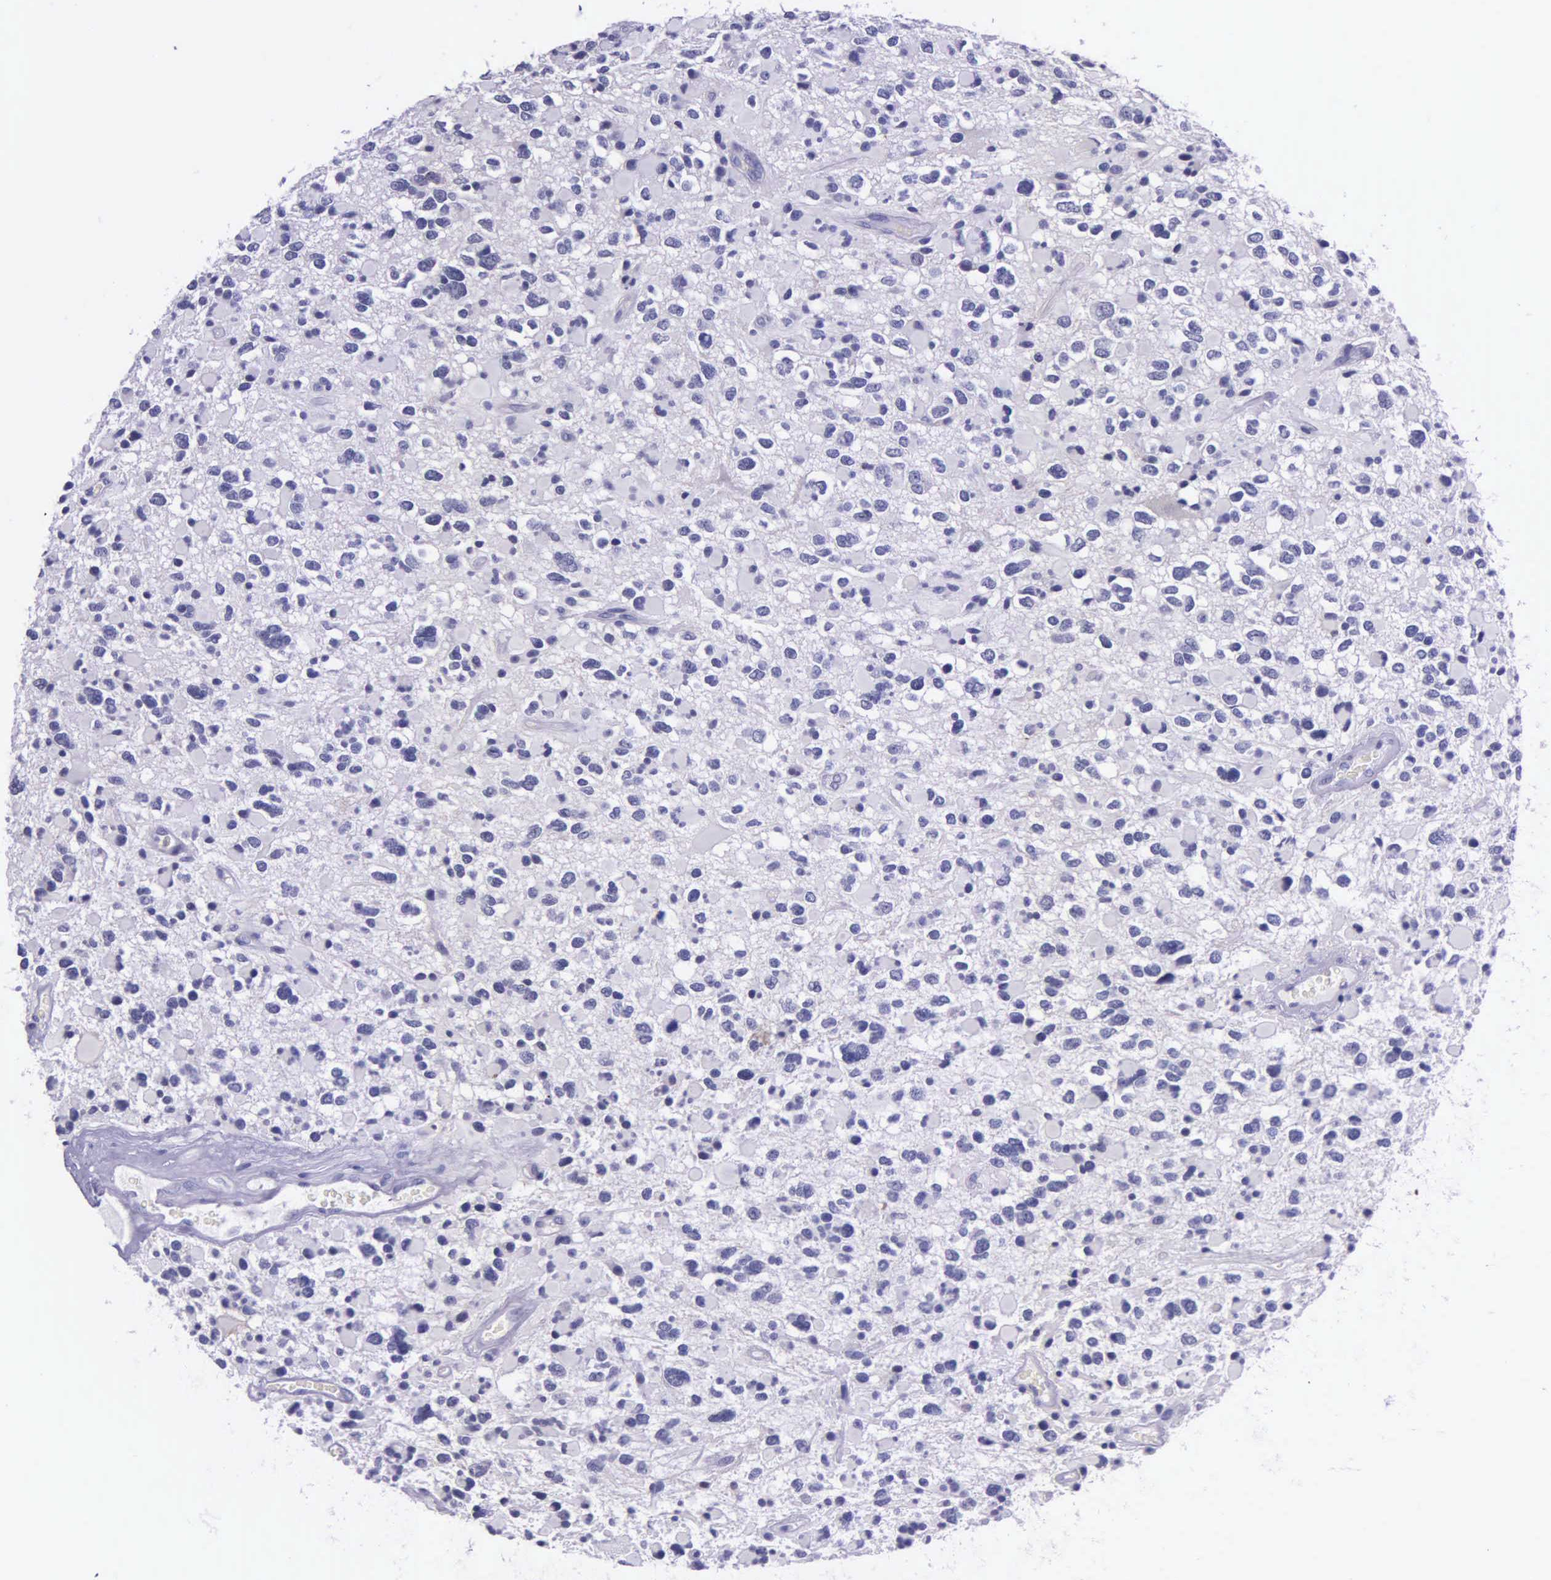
{"staining": {"intensity": "negative", "quantity": "none", "location": "none"}, "tissue": "glioma", "cell_type": "Tumor cells", "image_type": "cancer", "snomed": [{"axis": "morphology", "description": "Glioma, malignant, High grade"}, {"axis": "topography", "description": "Brain"}], "caption": "Glioma was stained to show a protein in brown. There is no significant expression in tumor cells.", "gene": "AHNAK2", "patient": {"sex": "female", "age": 37}}